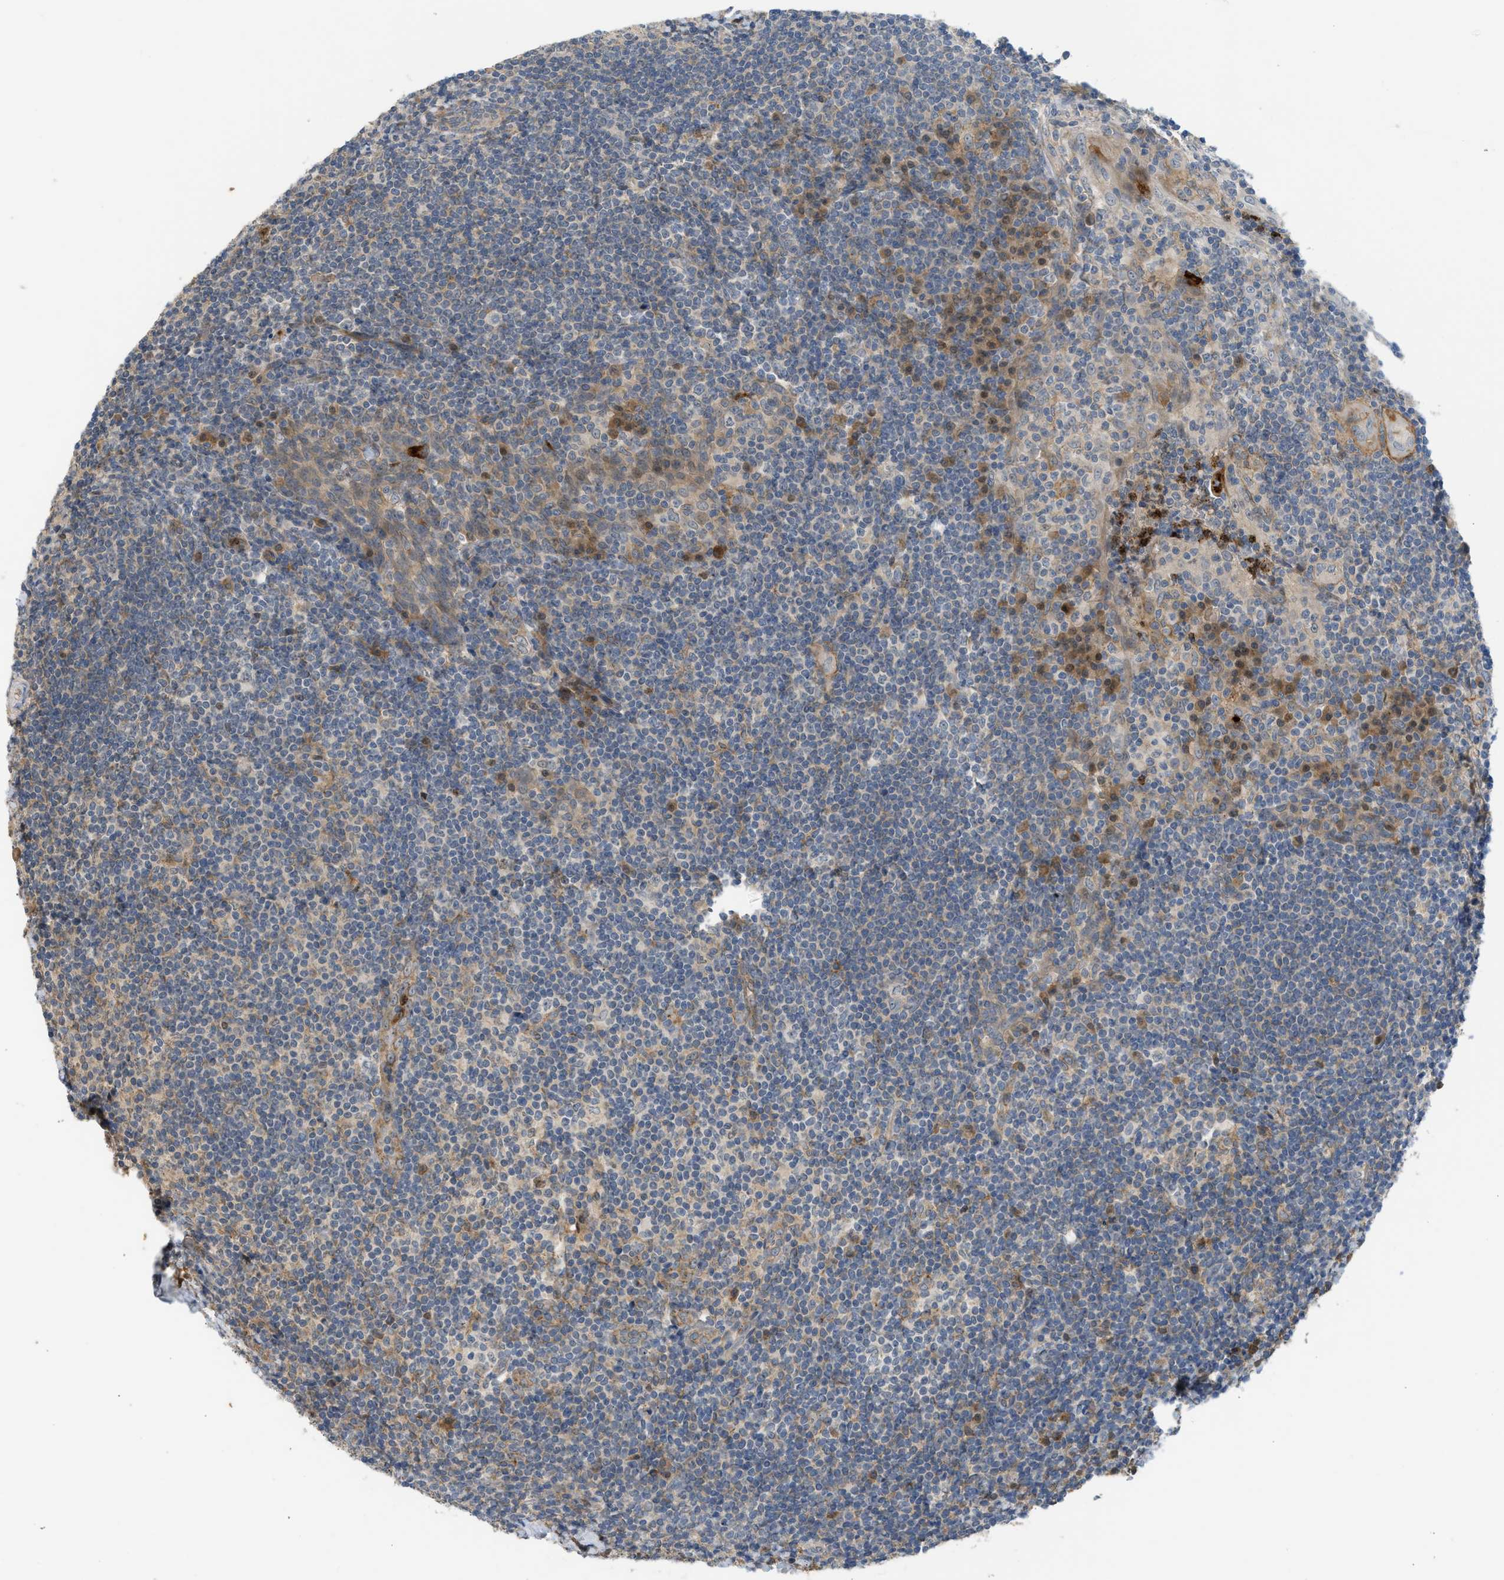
{"staining": {"intensity": "strong", "quantity": "<25%", "location": "cytoplasmic/membranous"}, "tissue": "tonsil", "cell_type": "Germinal center cells", "image_type": "normal", "snomed": [{"axis": "morphology", "description": "Normal tissue, NOS"}, {"axis": "topography", "description": "Tonsil"}], "caption": "High-magnification brightfield microscopy of benign tonsil stained with DAB (brown) and counterstained with hematoxylin (blue). germinal center cells exhibit strong cytoplasmic/membranous positivity is appreciated in about<25% of cells. The protein of interest is stained brown, and the nuclei are stained in blue (DAB (3,3'-diaminobenzidine) IHC with brightfield microscopy, high magnification).", "gene": "RHBDF2", "patient": {"sex": "male", "age": 37}}